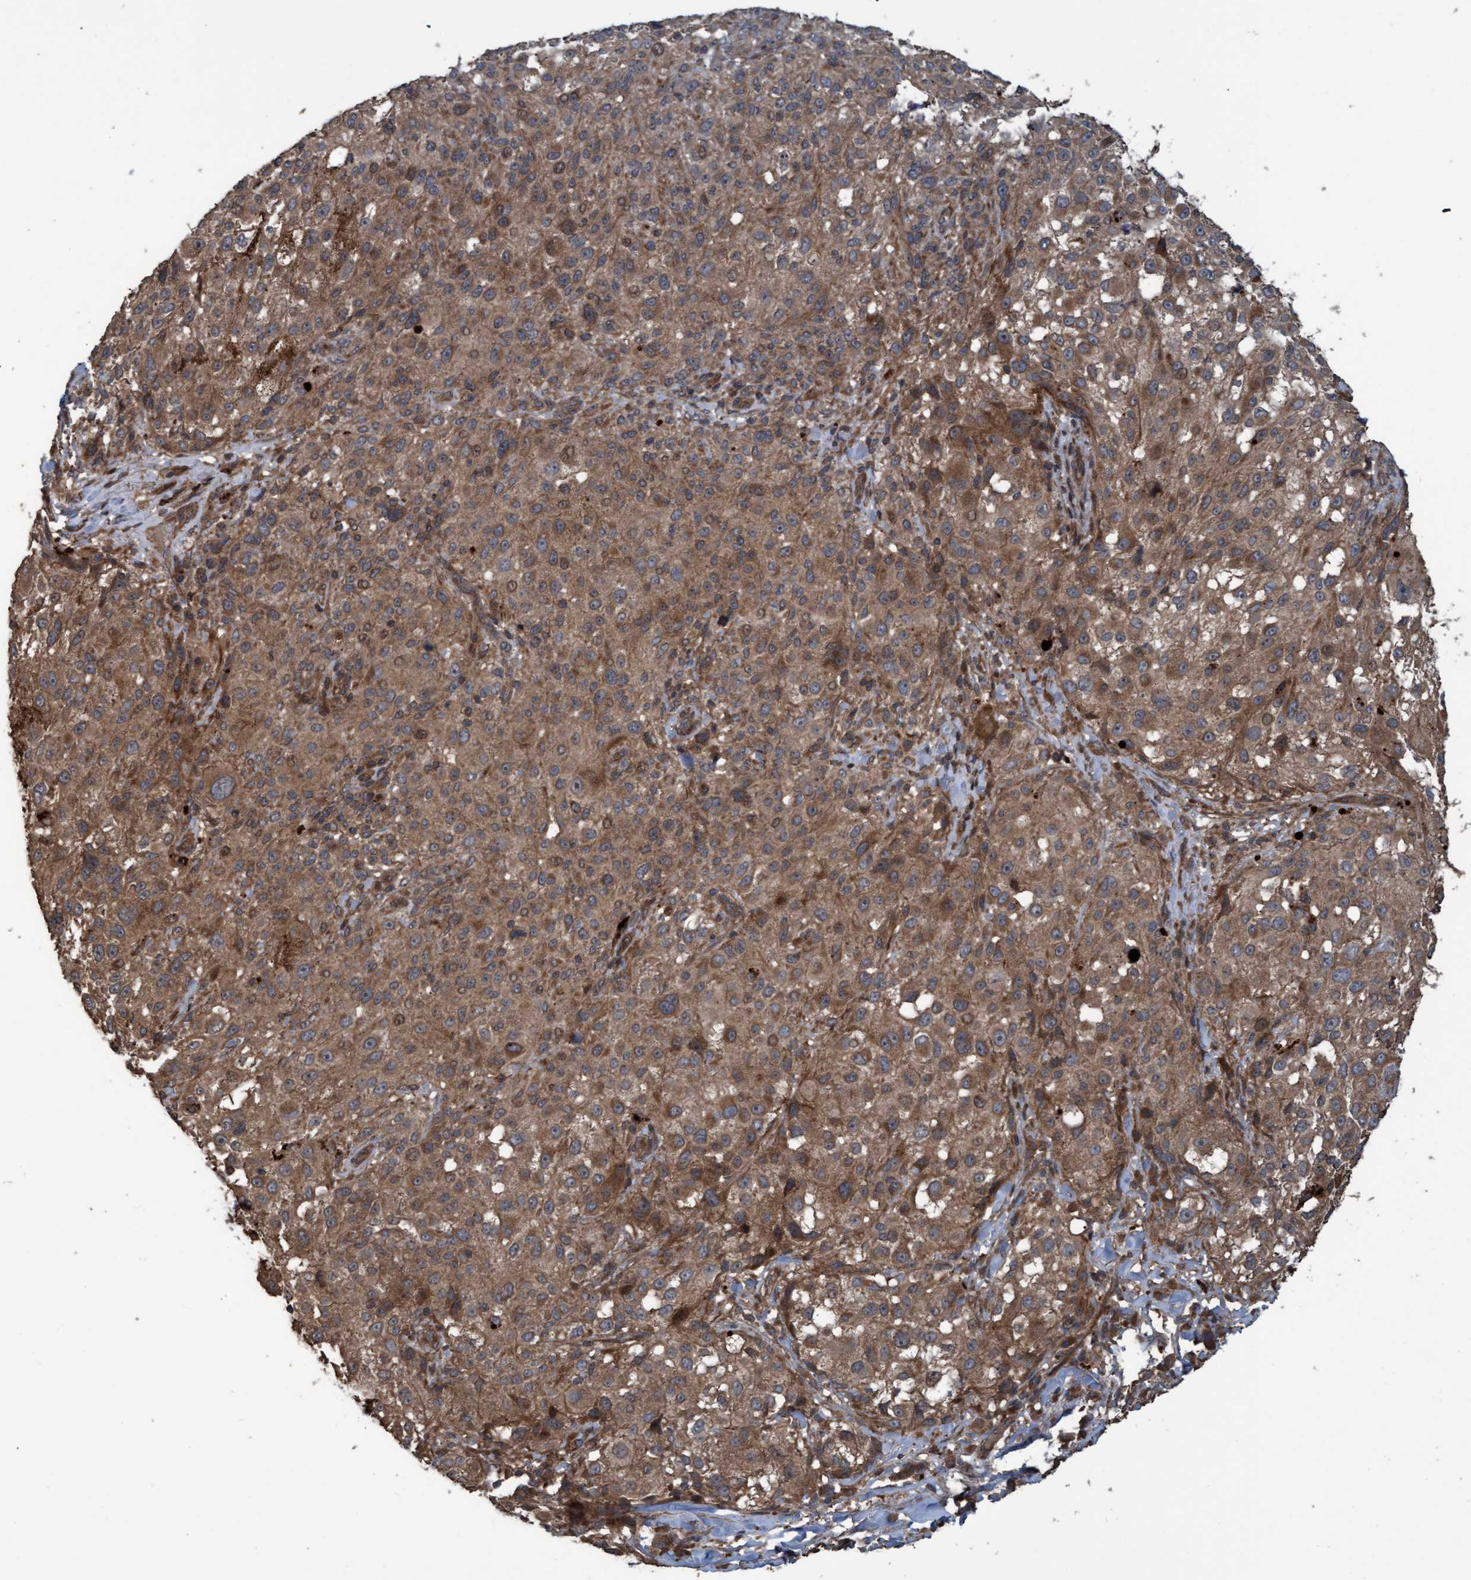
{"staining": {"intensity": "moderate", "quantity": ">75%", "location": "cytoplasmic/membranous"}, "tissue": "melanoma", "cell_type": "Tumor cells", "image_type": "cancer", "snomed": [{"axis": "morphology", "description": "Necrosis, NOS"}, {"axis": "morphology", "description": "Malignant melanoma, NOS"}, {"axis": "topography", "description": "Skin"}], "caption": "Malignant melanoma stained with a protein marker exhibits moderate staining in tumor cells.", "gene": "GGT6", "patient": {"sex": "female", "age": 87}}